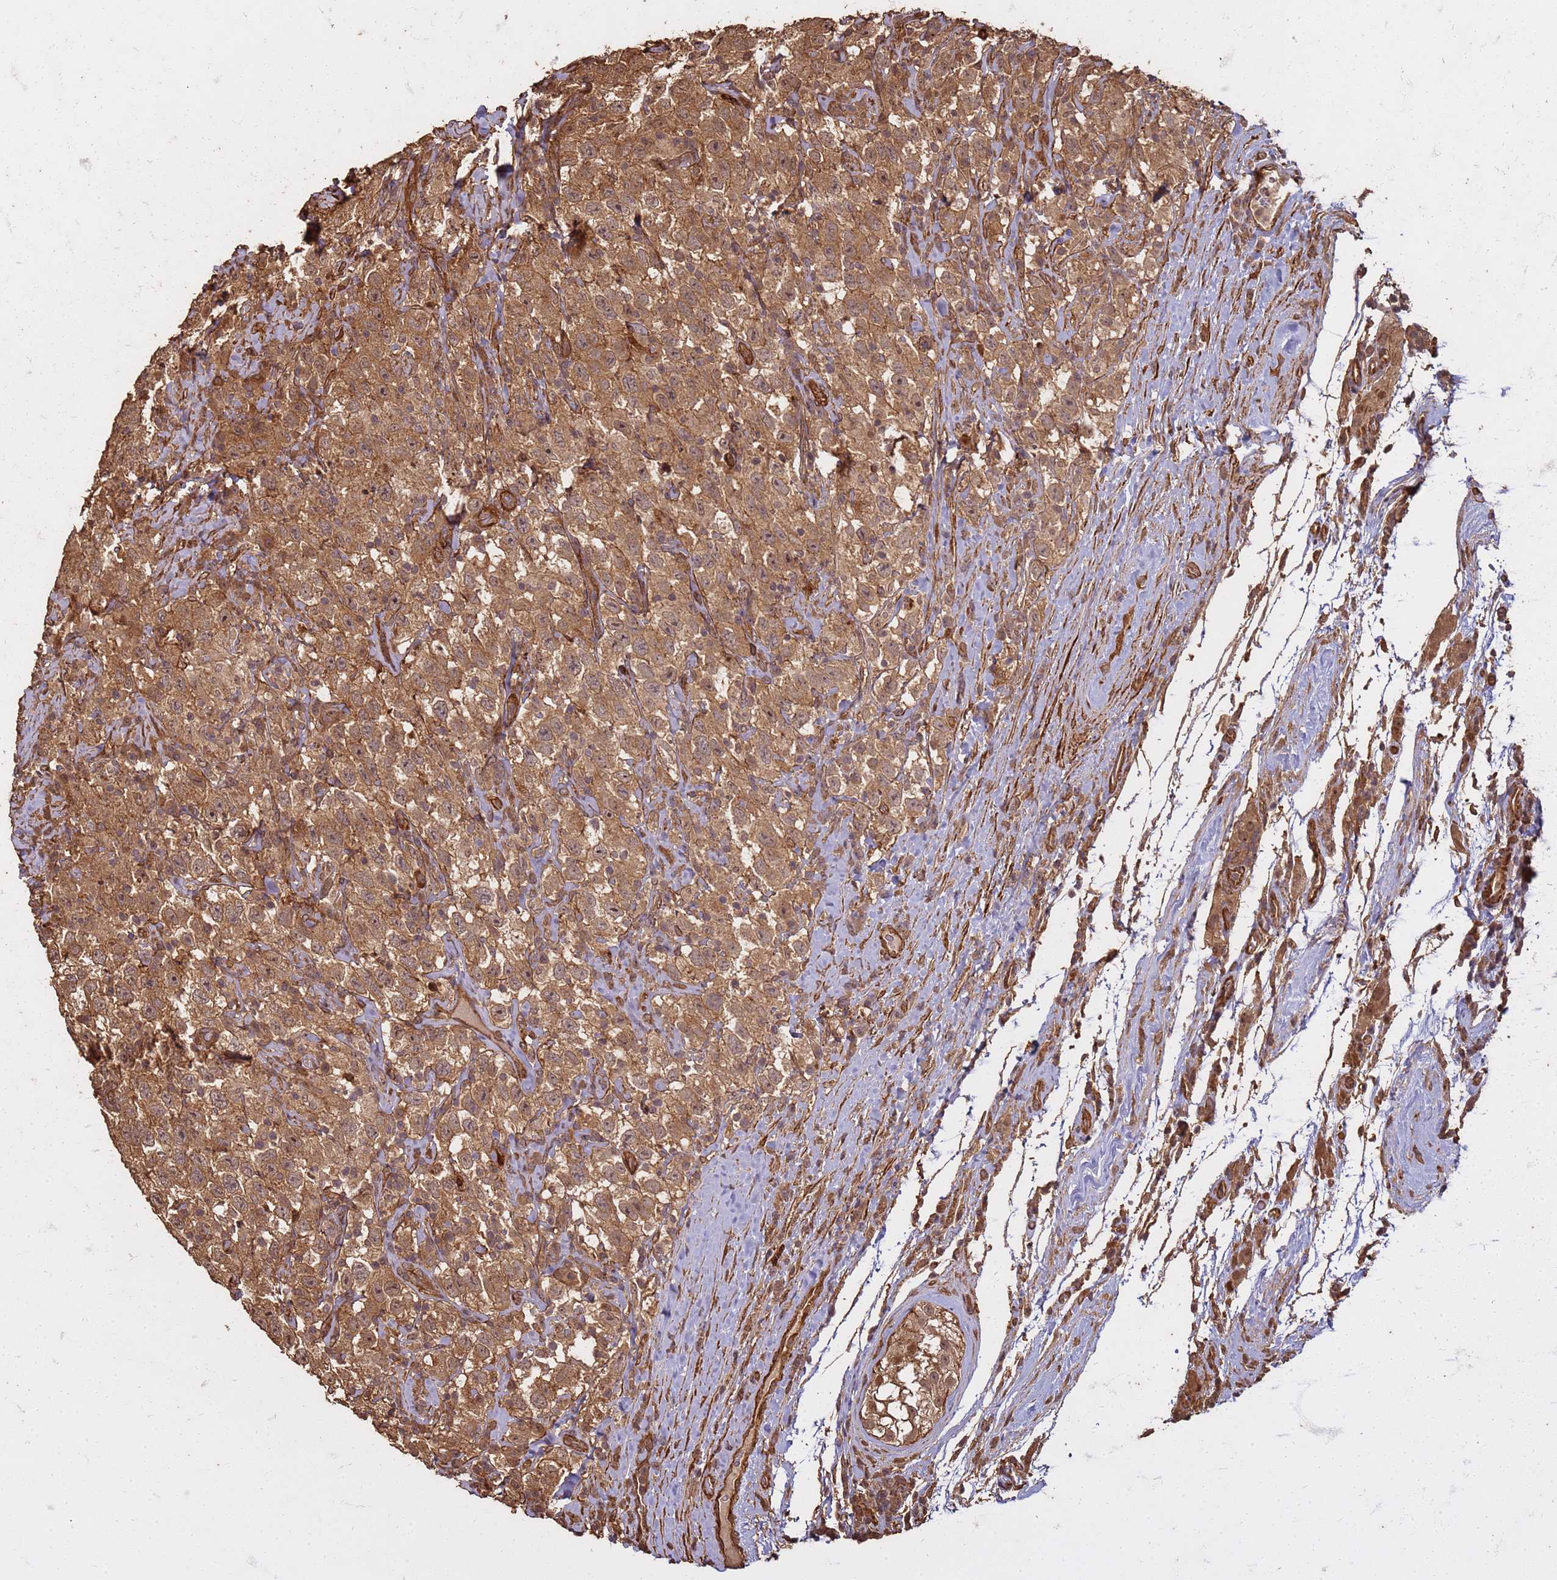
{"staining": {"intensity": "moderate", "quantity": ">75%", "location": "cytoplasmic/membranous"}, "tissue": "testis cancer", "cell_type": "Tumor cells", "image_type": "cancer", "snomed": [{"axis": "morphology", "description": "Seminoma, NOS"}, {"axis": "topography", "description": "Testis"}], "caption": "Immunohistochemical staining of seminoma (testis) shows moderate cytoplasmic/membranous protein positivity in about >75% of tumor cells.", "gene": "KIF26A", "patient": {"sex": "male", "age": 41}}